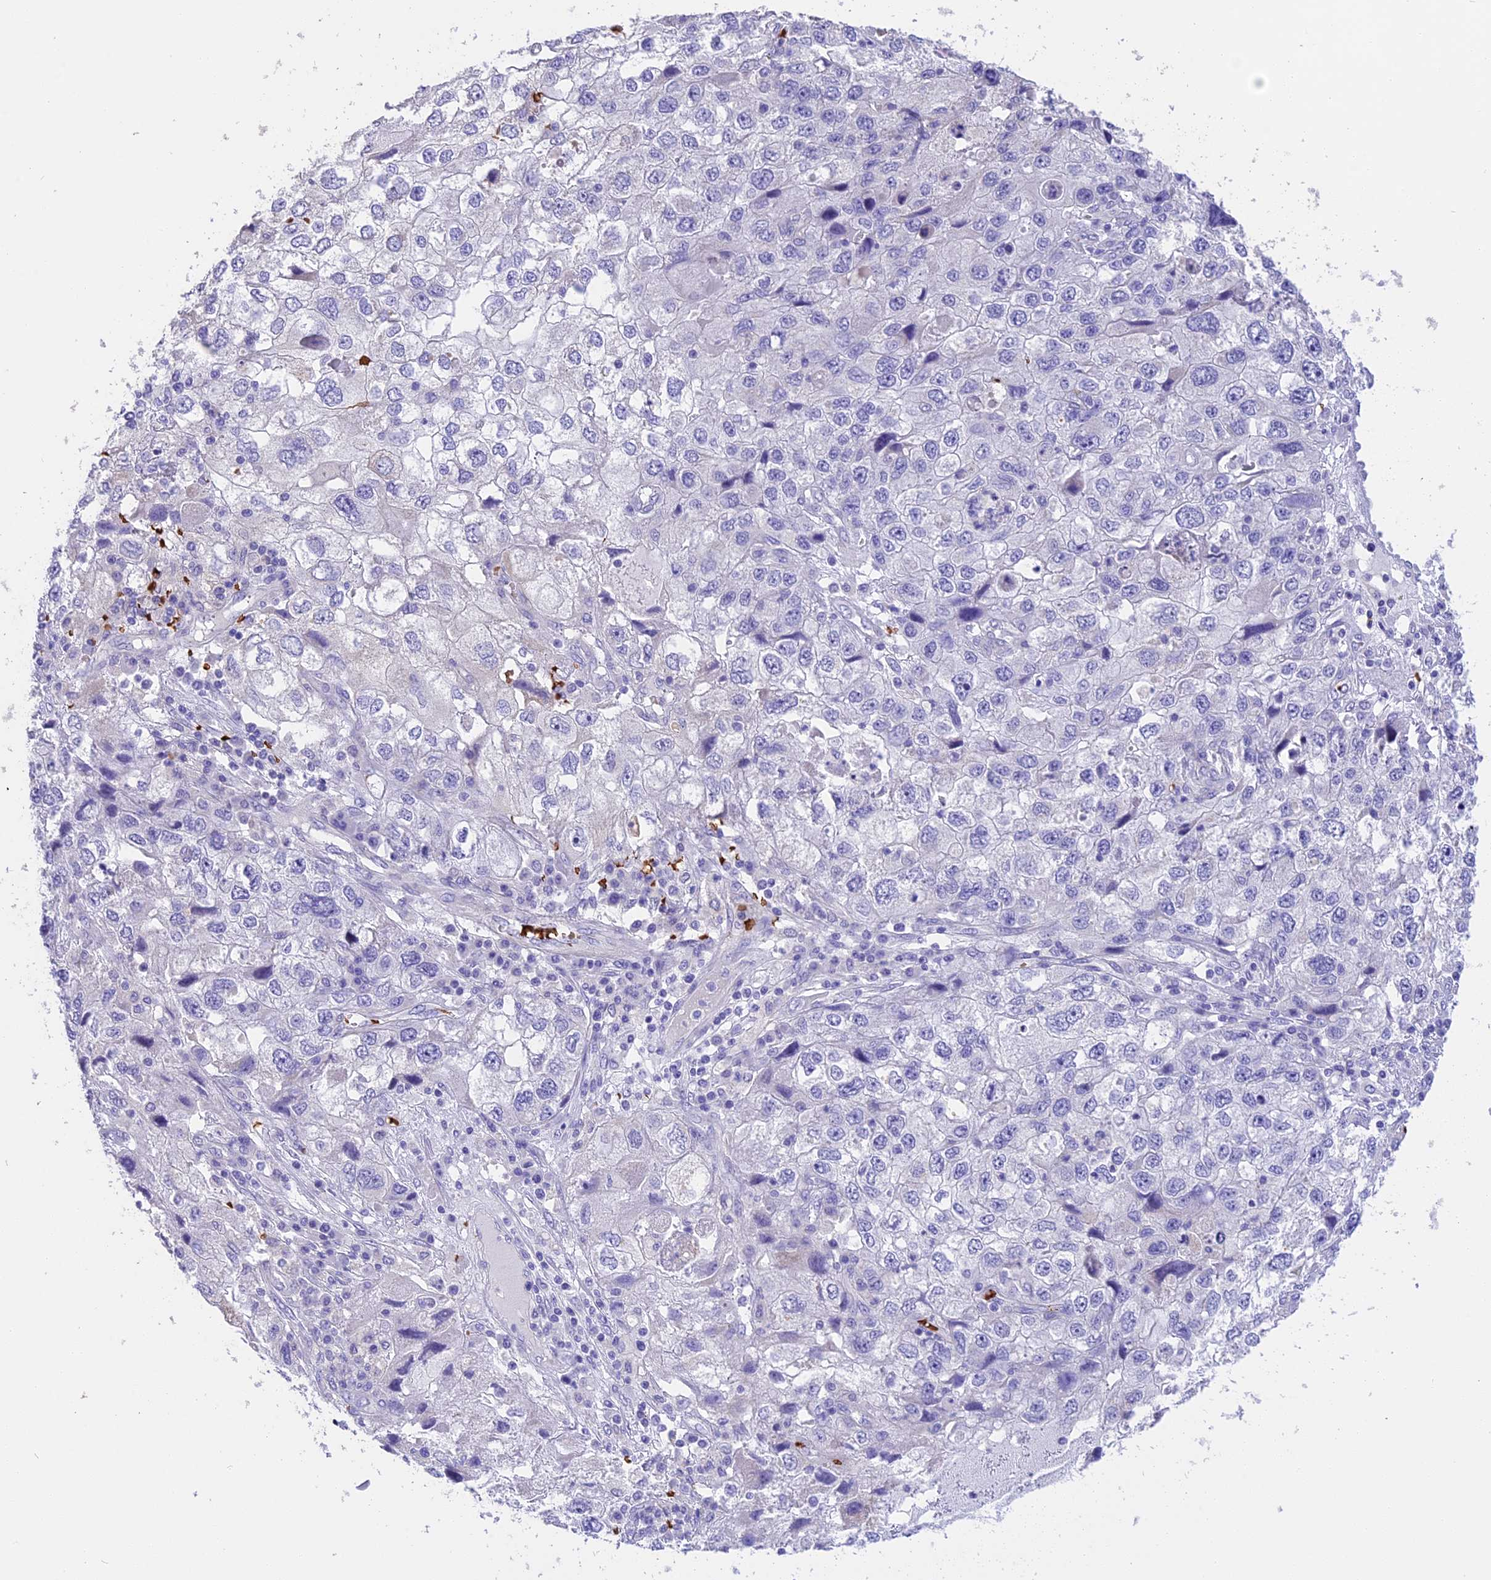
{"staining": {"intensity": "negative", "quantity": "none", "location": "none"}, "tissue": "endometrial cancer", "cell_type": "Tumor cells", "image_type": "cancer", "snomed": [{"axis": "morphology", "description": "Adenocarcinoma, NOS"}, {"axis": "topography", "description": "Endometrium"}], "caption": "Endometrial cancer was stained to show a protein in brown. There is no significant positivity in tumor cells. The staining is performed using DAB (3,3'-diaminobenzidine) brown chromogen with nuclei counter-stained in using hematoxylin.", "gene": "TNNC2", "patient": {"sex": "female", "age": 49}}